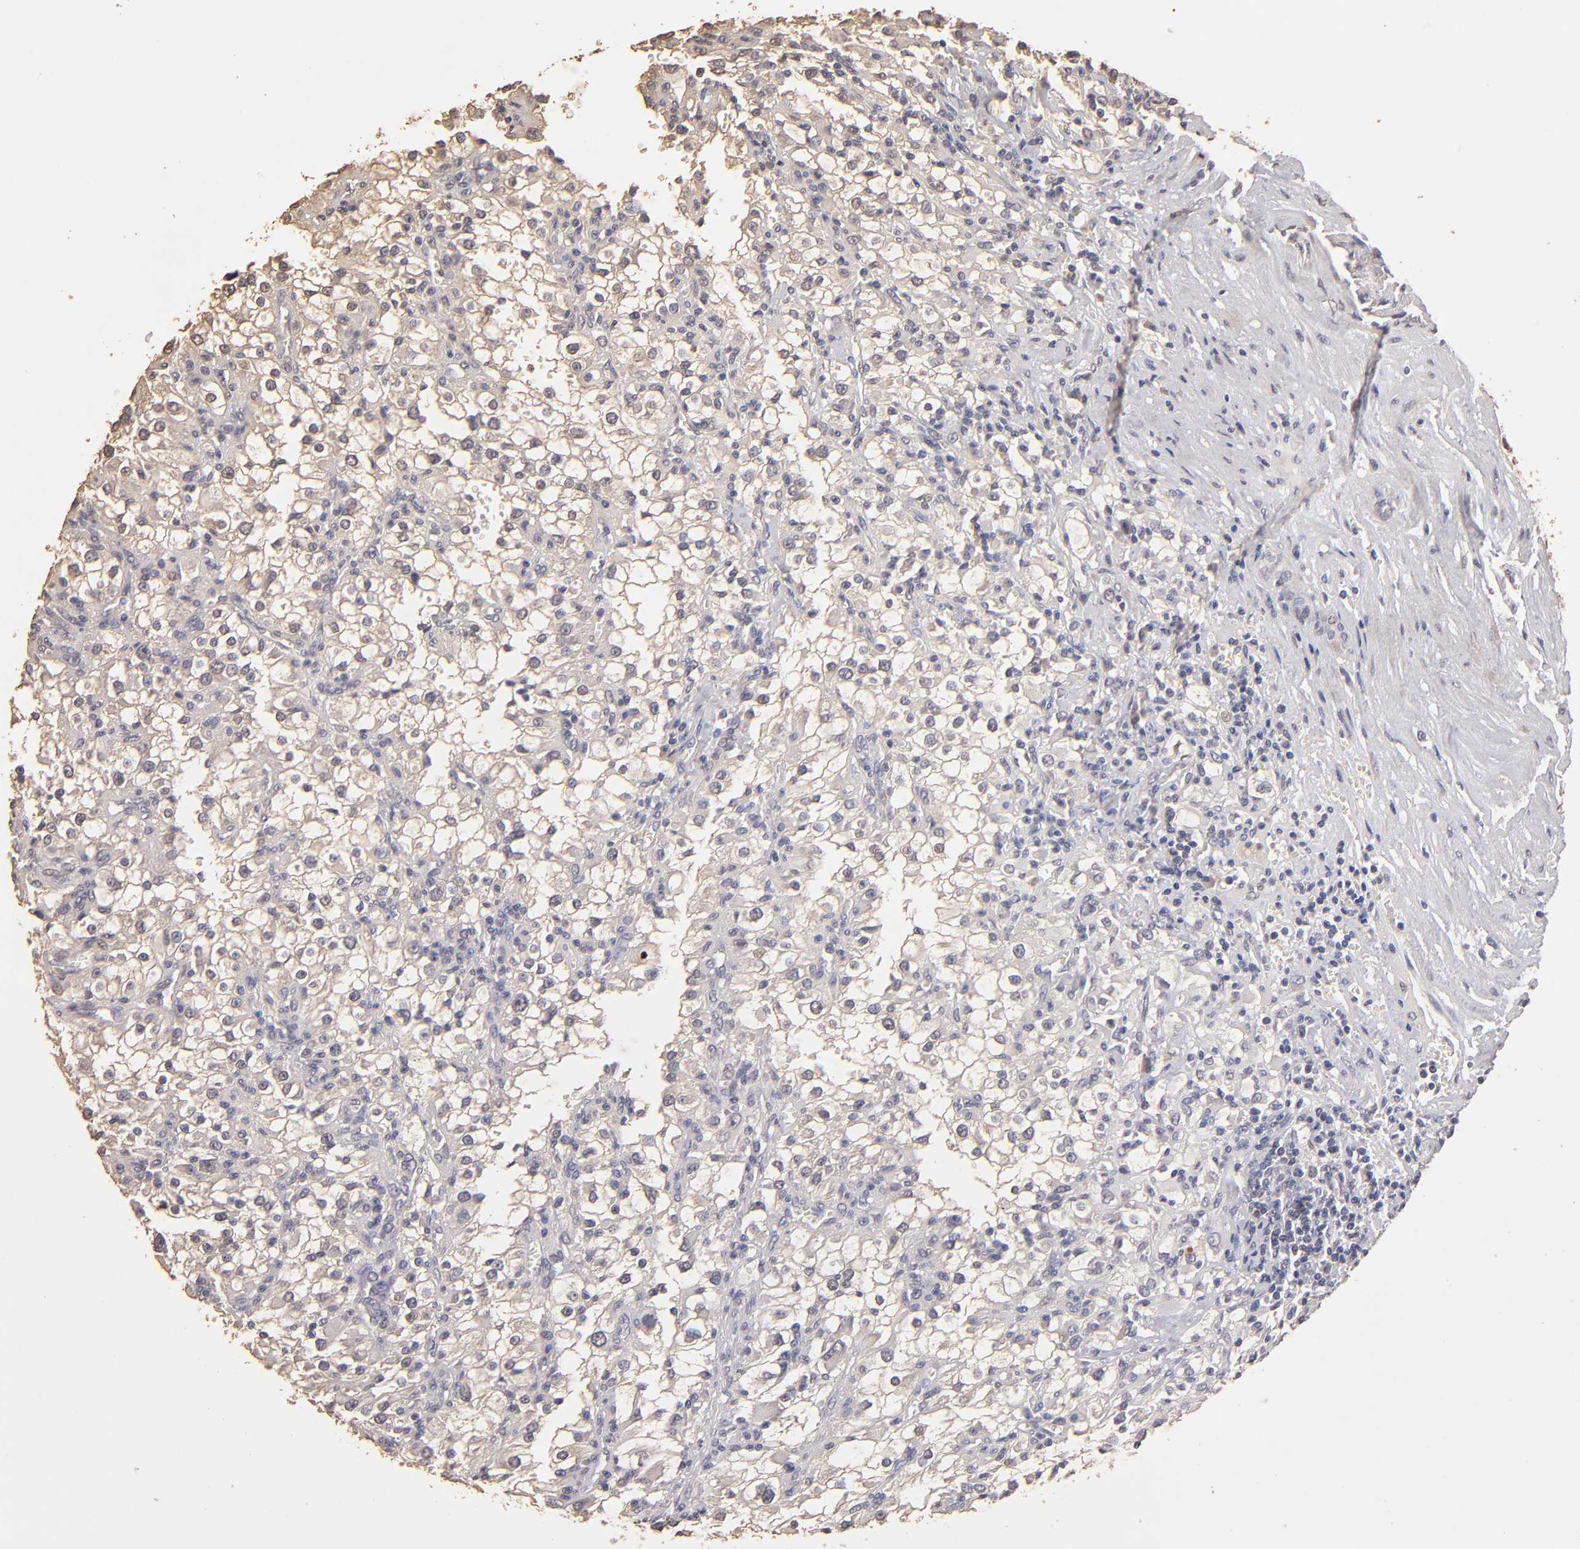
{"staining": {"intensity": "negative", "quantity": "none", "location": "none"}, "tissue": "renal cancer", "cell_type": "Tumor cells", "image_type": "cancer", "snomed": [{"axis": "morphology", "description": "Adenocarcinoma, NOS"}, {"axis": "topography", "description": "Kidney"}], "caption": "There is no significant positivity in tumor cells of renal cancer. Brightfield microscopy of immunohistochemistry (IHC) stained with DAB (brown) and hematoxylin (blue), captured at high magnification.", "gene": "OPHN1", "patient": {"sex": "female", "age": 52}}